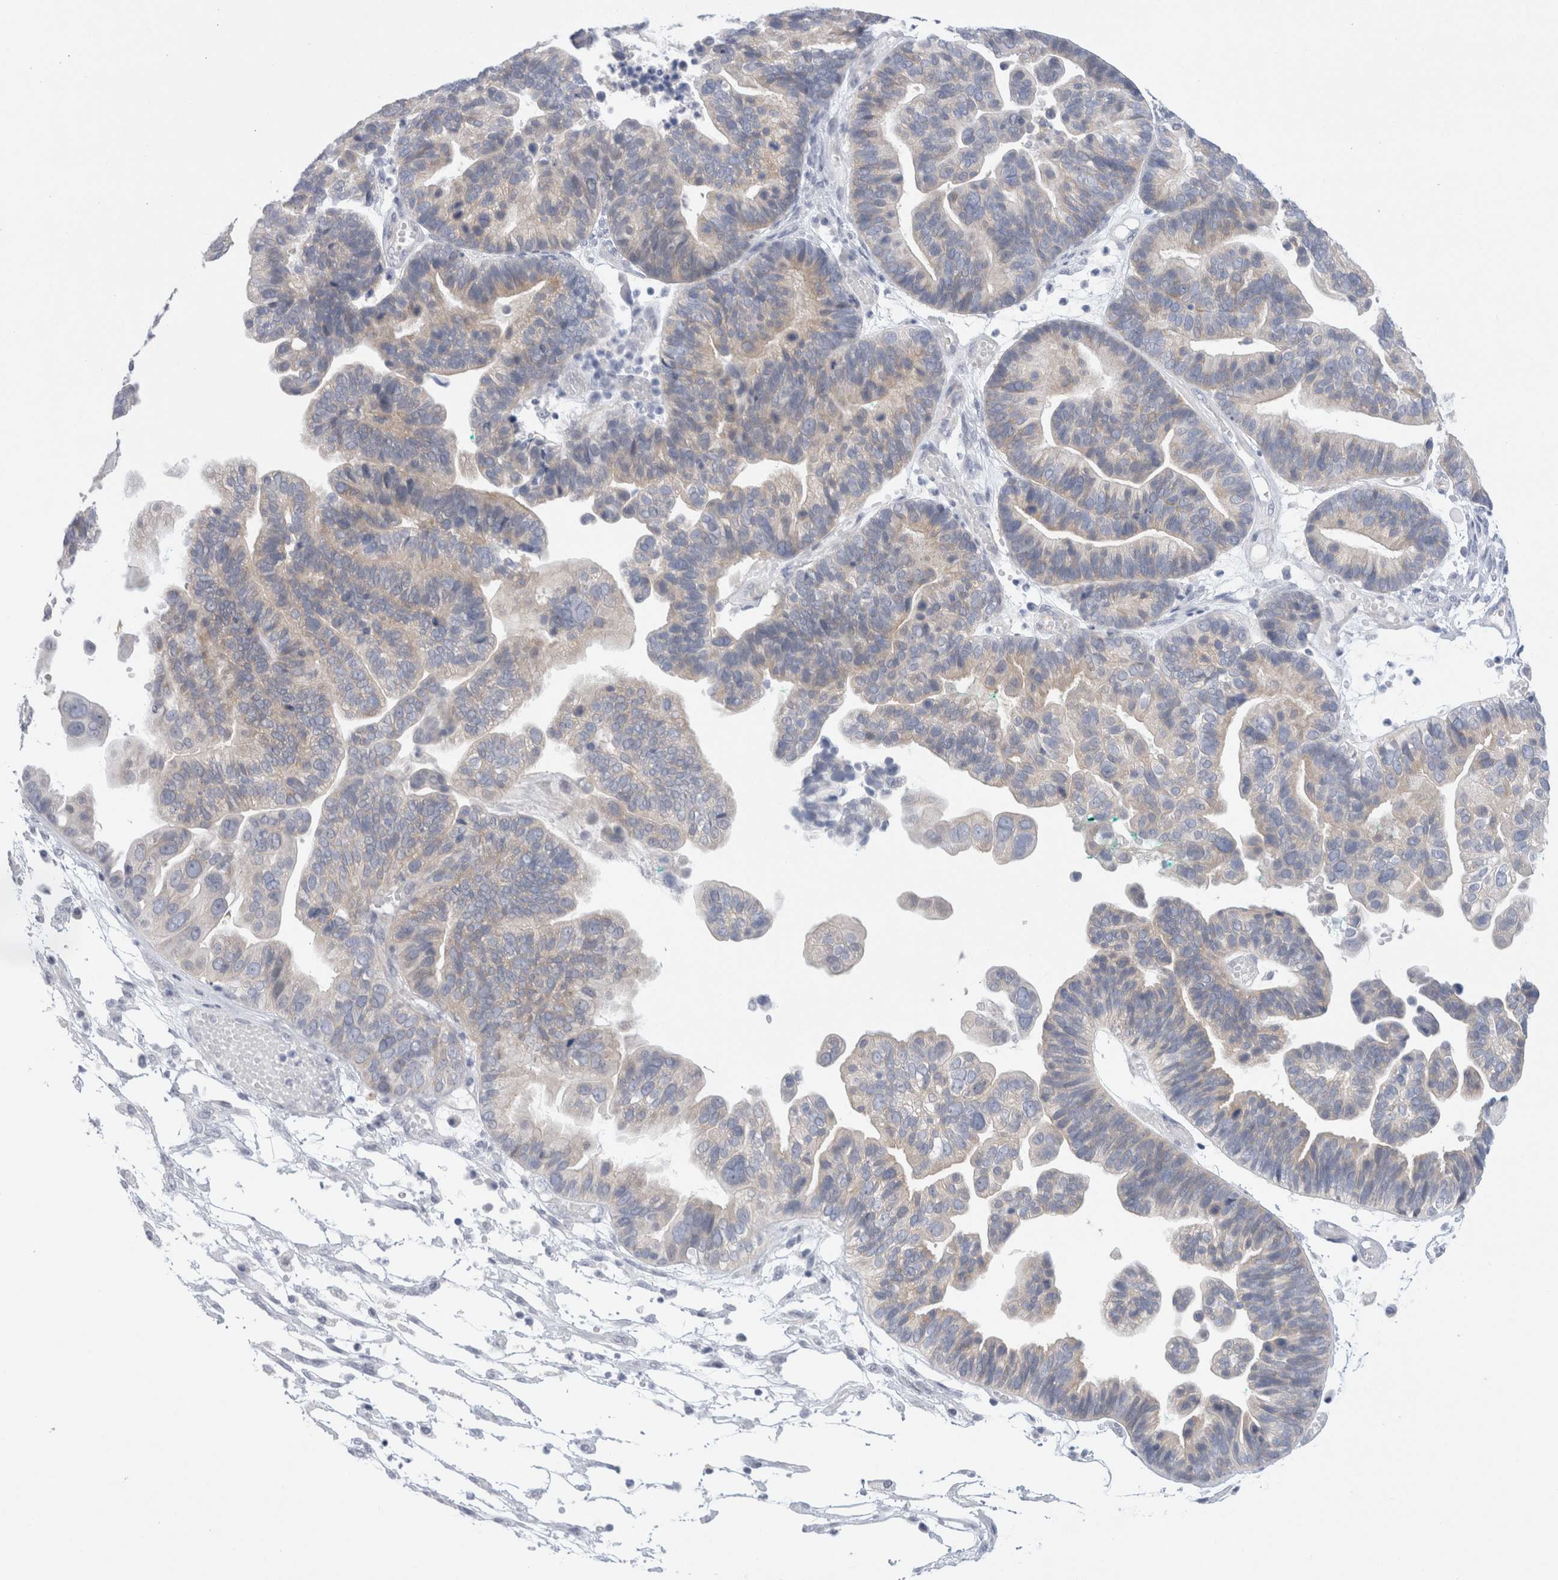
{"staining": {"intensity": "negative", "quantity": "none", "location": "none"}, "tissue": "ovarian cancer", "cell_type": "Tumor cells", "image_type": "cancer", "snomed": [{"axis": "morphology", "description": "Cystadenocarcinoma, serous, NOS"}, {"axis": "topography", "description": "Ovary"}], "caption": "The micrograph shows no staining of tumor cells in serous cystadenocarcinoma (ovarian).", "gene": "WIPF2", "patient": {"sex": "female", "age": 56}}